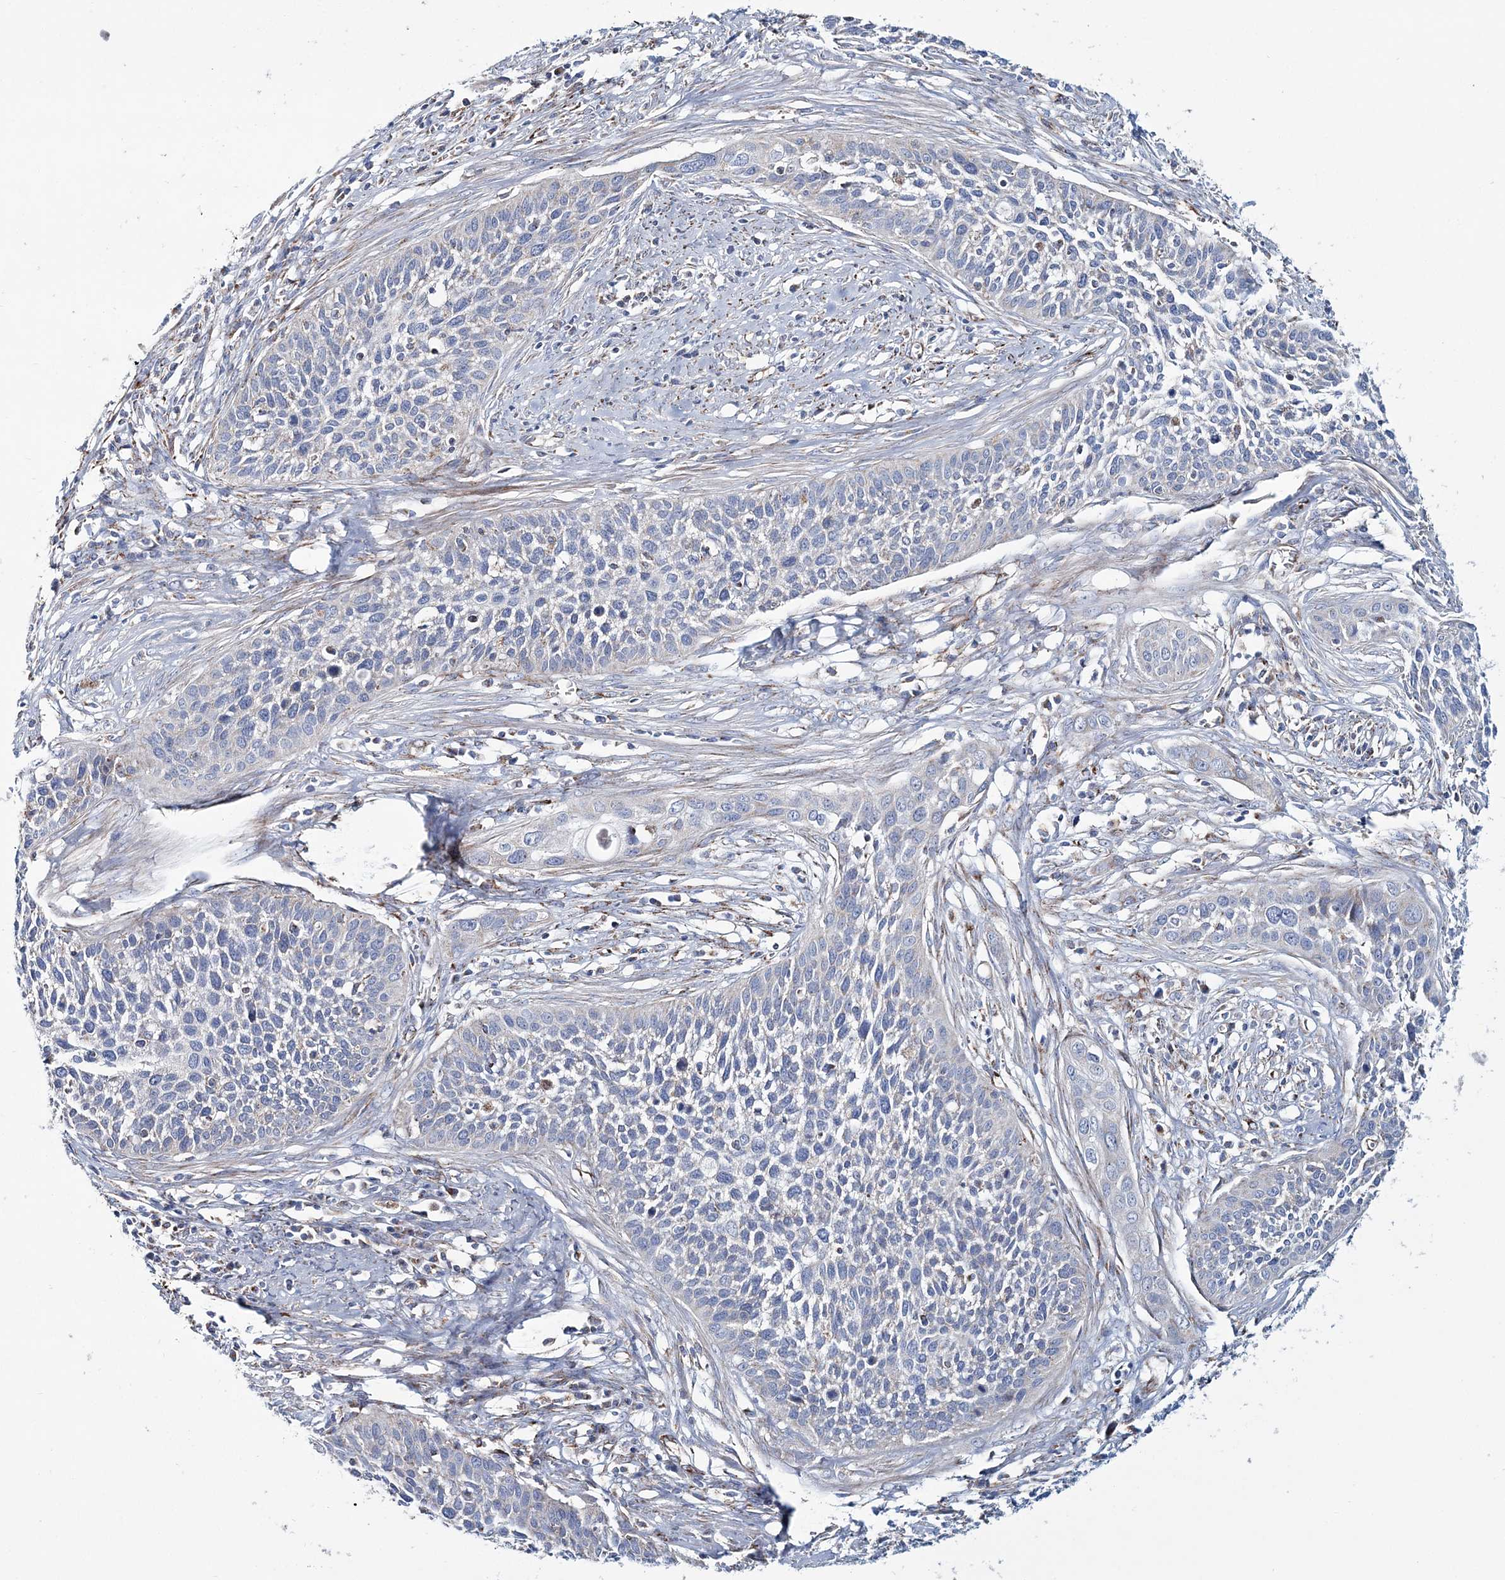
{"staining": {"intensity": "negative", "quantity": "none", "location": "none"}, "tissue": "cervical cancer", "cell_type": "Tumor cells", "image_type": "cancer", "snomed": [{"axis": "morphology", "description": "Squamous cell carcinoma, NOS"}, {"axis": "topography", "description": "Cervix"}], "caption": "Immunohistochemical staining of cervical cancer reveals no significant expression in tumor cells.", "gene": "ARHGAP6", "patient": {"sex": "female", "age": 34}}